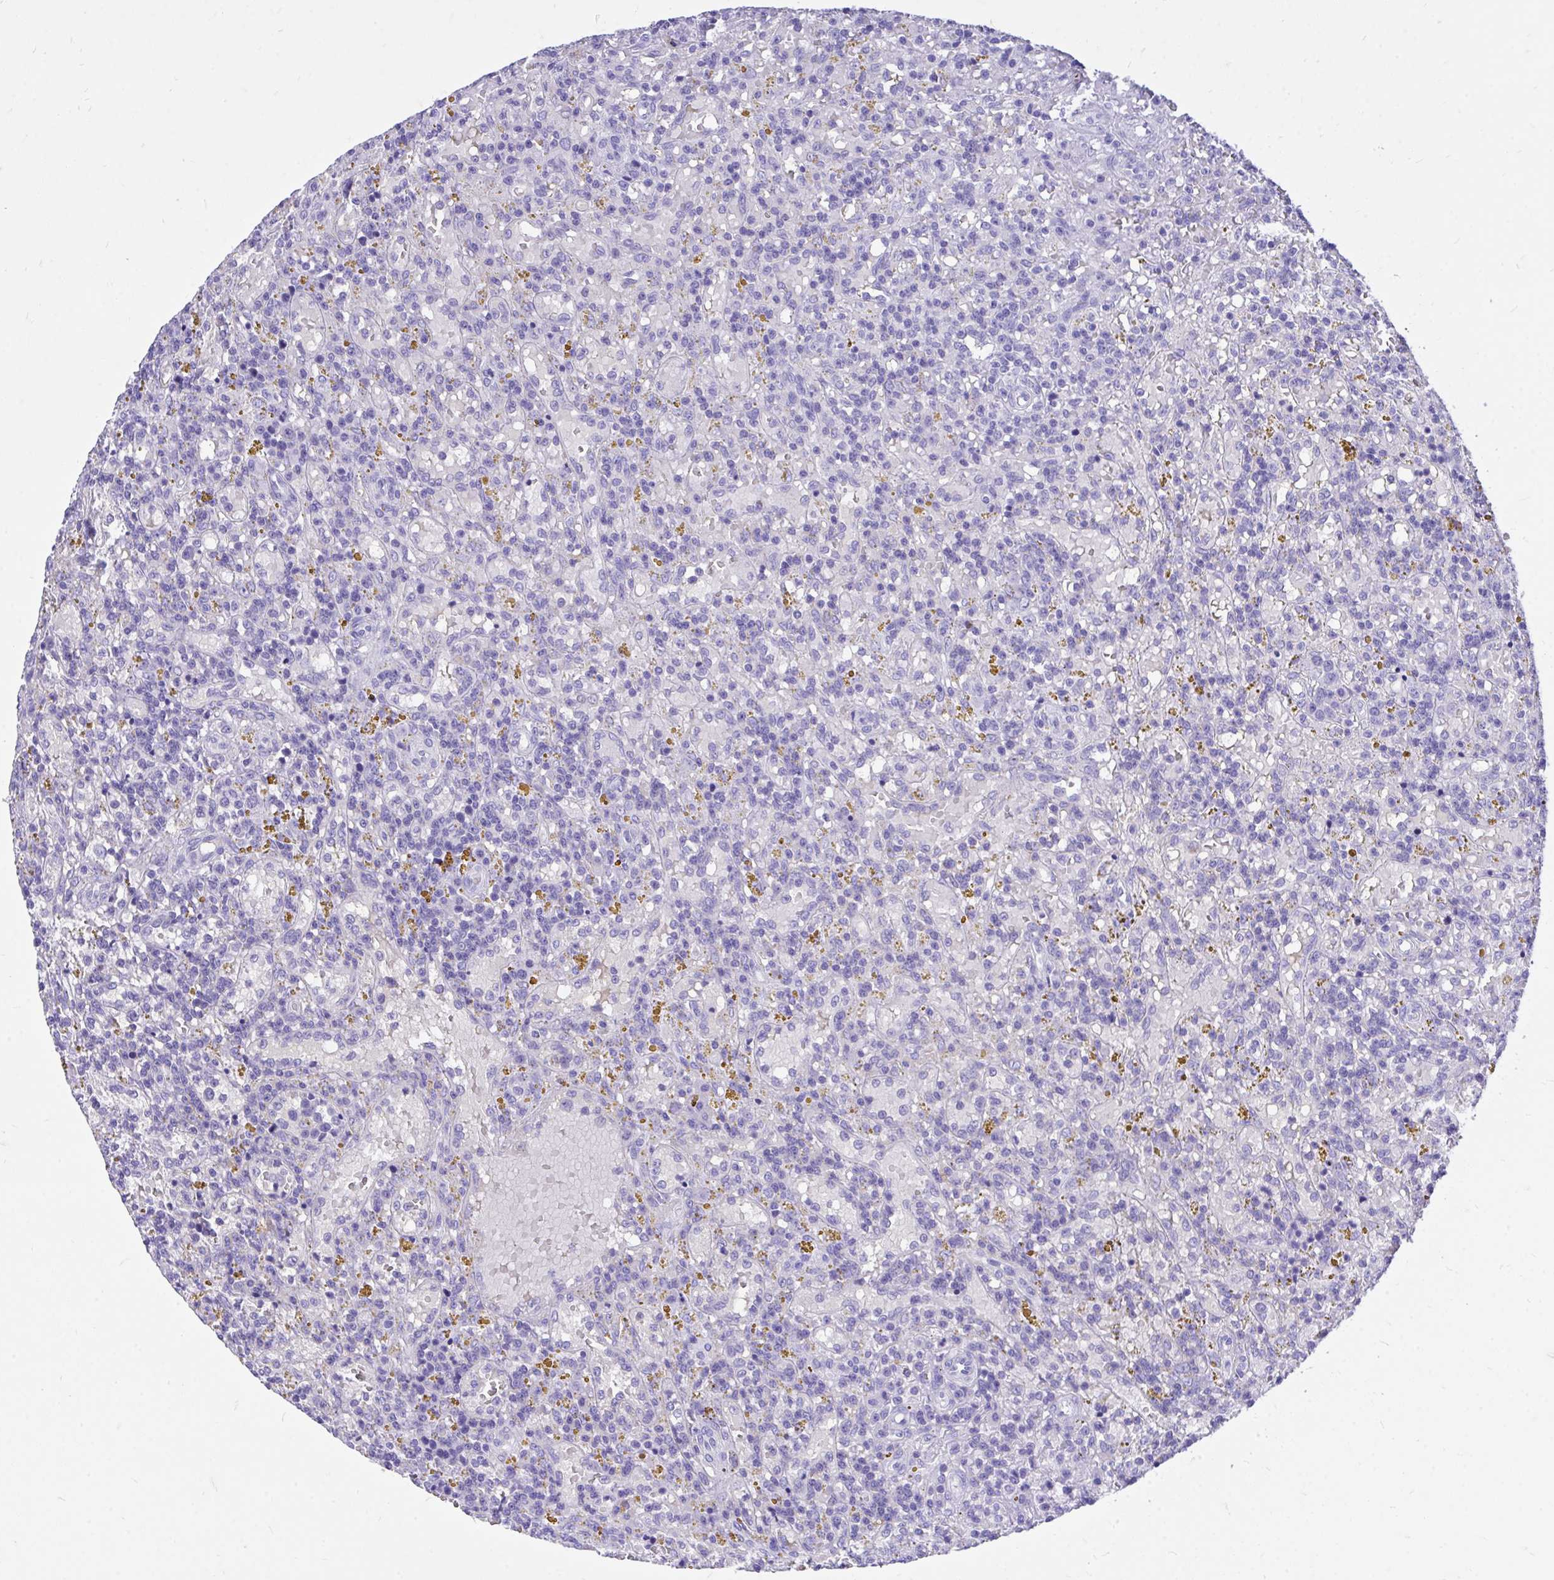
{"staining": {"intensity": "negative", "quantity": "none", "location": "none"}, "tissue": "lymphoma", "cell_type": "Tumor cells", "image_type": "cancer", "snomed": [{"axis": "morphology", "description": "Malignant lymphoma, non-Hodgkin's type, Low grade"}, {"axis": "topography", "description": "Spleen"}], "caption": "Immunohistochemistry (IHC) image of malignant lymphoma, non-Hodgkin's type (low-grade) stained for a protein (brown), which reveals no staining in tumor cells.", "gene": "MON1A", "patient": {"sex": "female", "age": 65}}